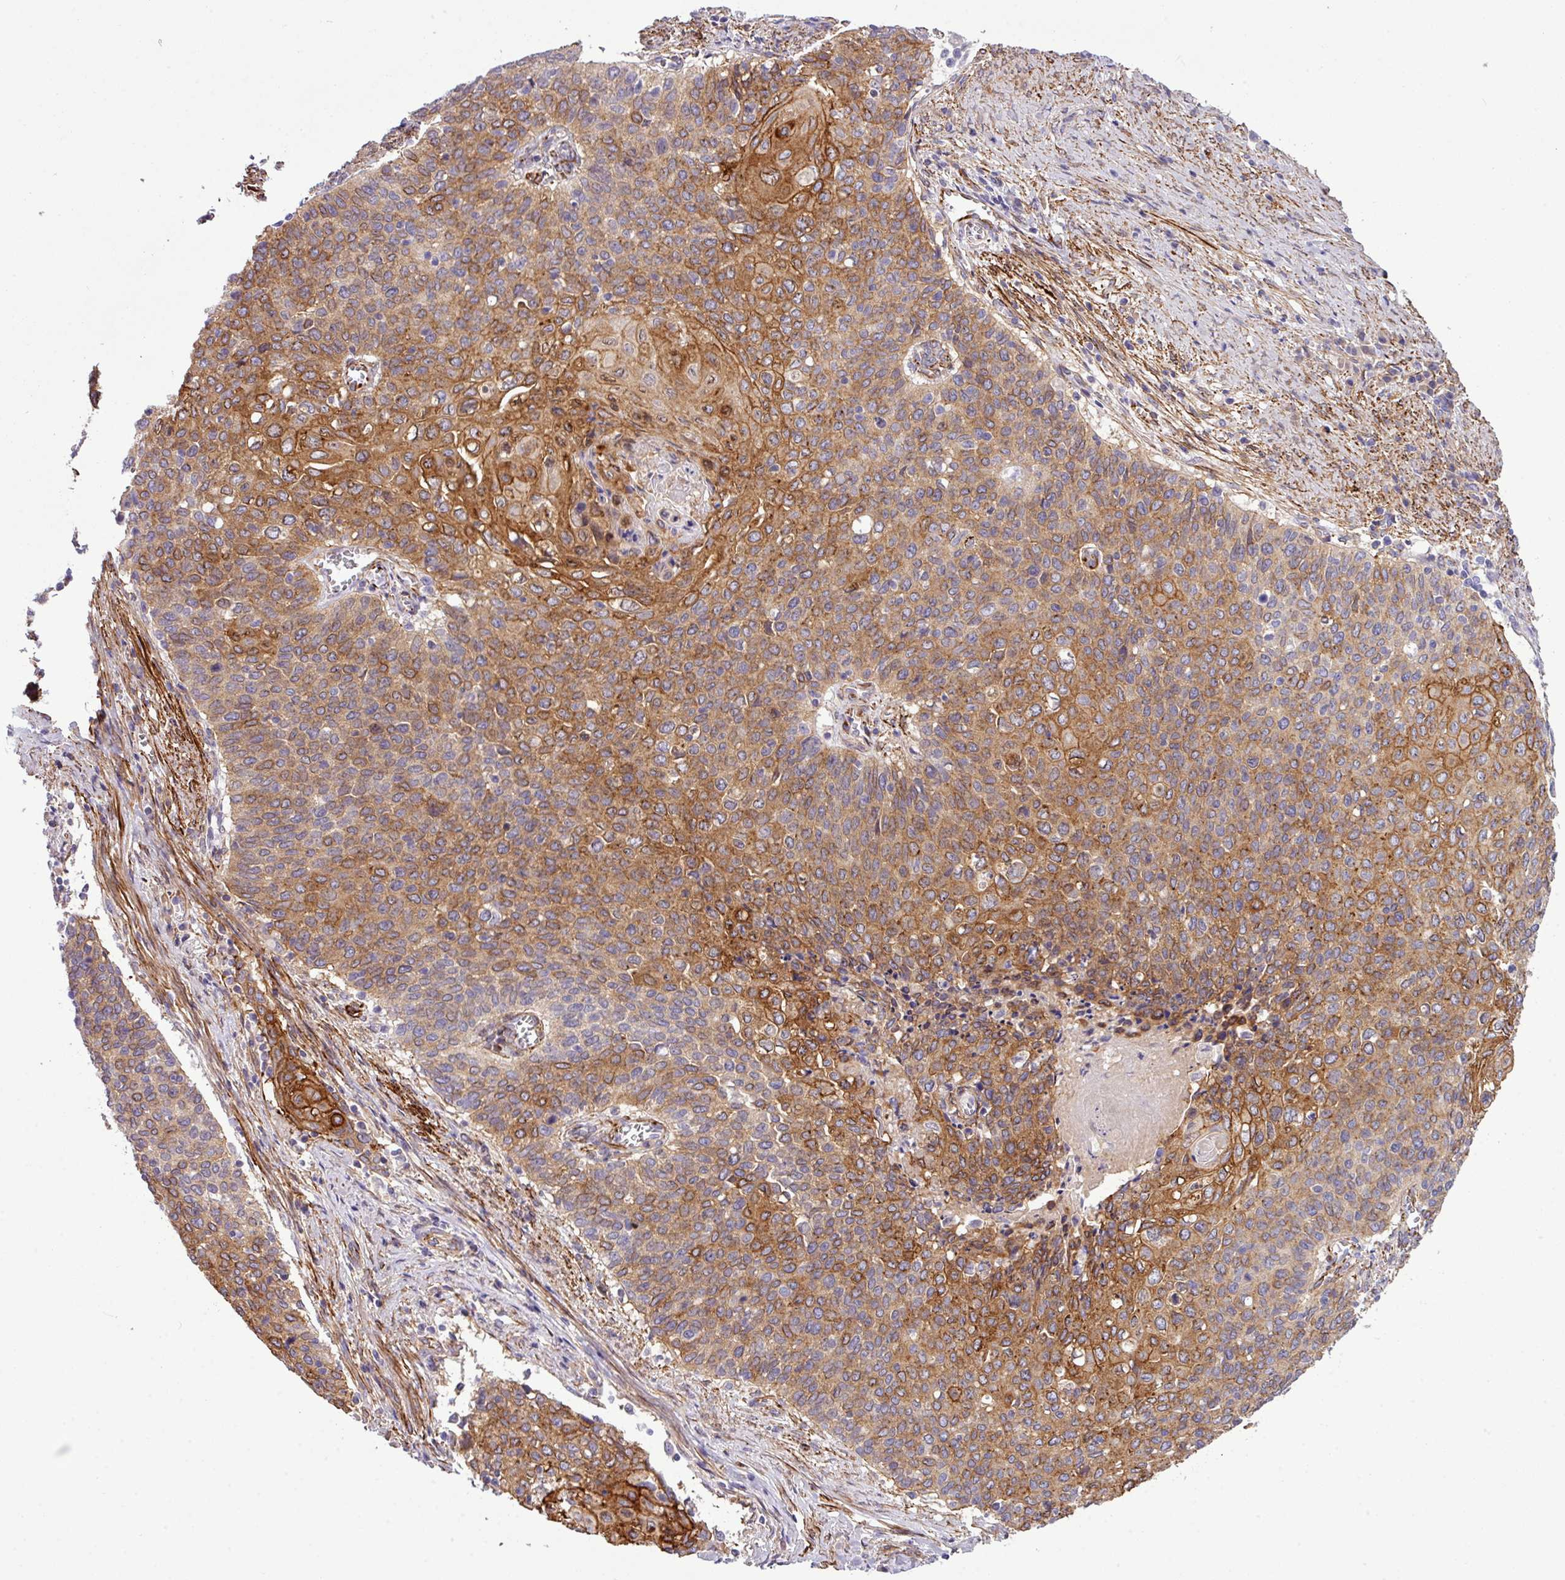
{"staining": {"intensity": "strong", "quantity": "25%-75%", "location": "cytoplasmic/membranous"}, "tissue": "cervical cancer", "cell_type": "Tumor cells", "image_type": "cancer", "snomed": [{"axis": "morphology", "description": "Squamous cell carcinoma, NOS"}, {"axis": "topography", "description": "Cervix"}], "caption": "Immunohistochemical staining of cervical cancer (squamous cell carcinoma) reveals high levels of strong cytoplasmic/membranous staining in about 25%-75% of tumor cells.", "gene": "PARD6A", "patient": {"sex": "female", "age": 39}}